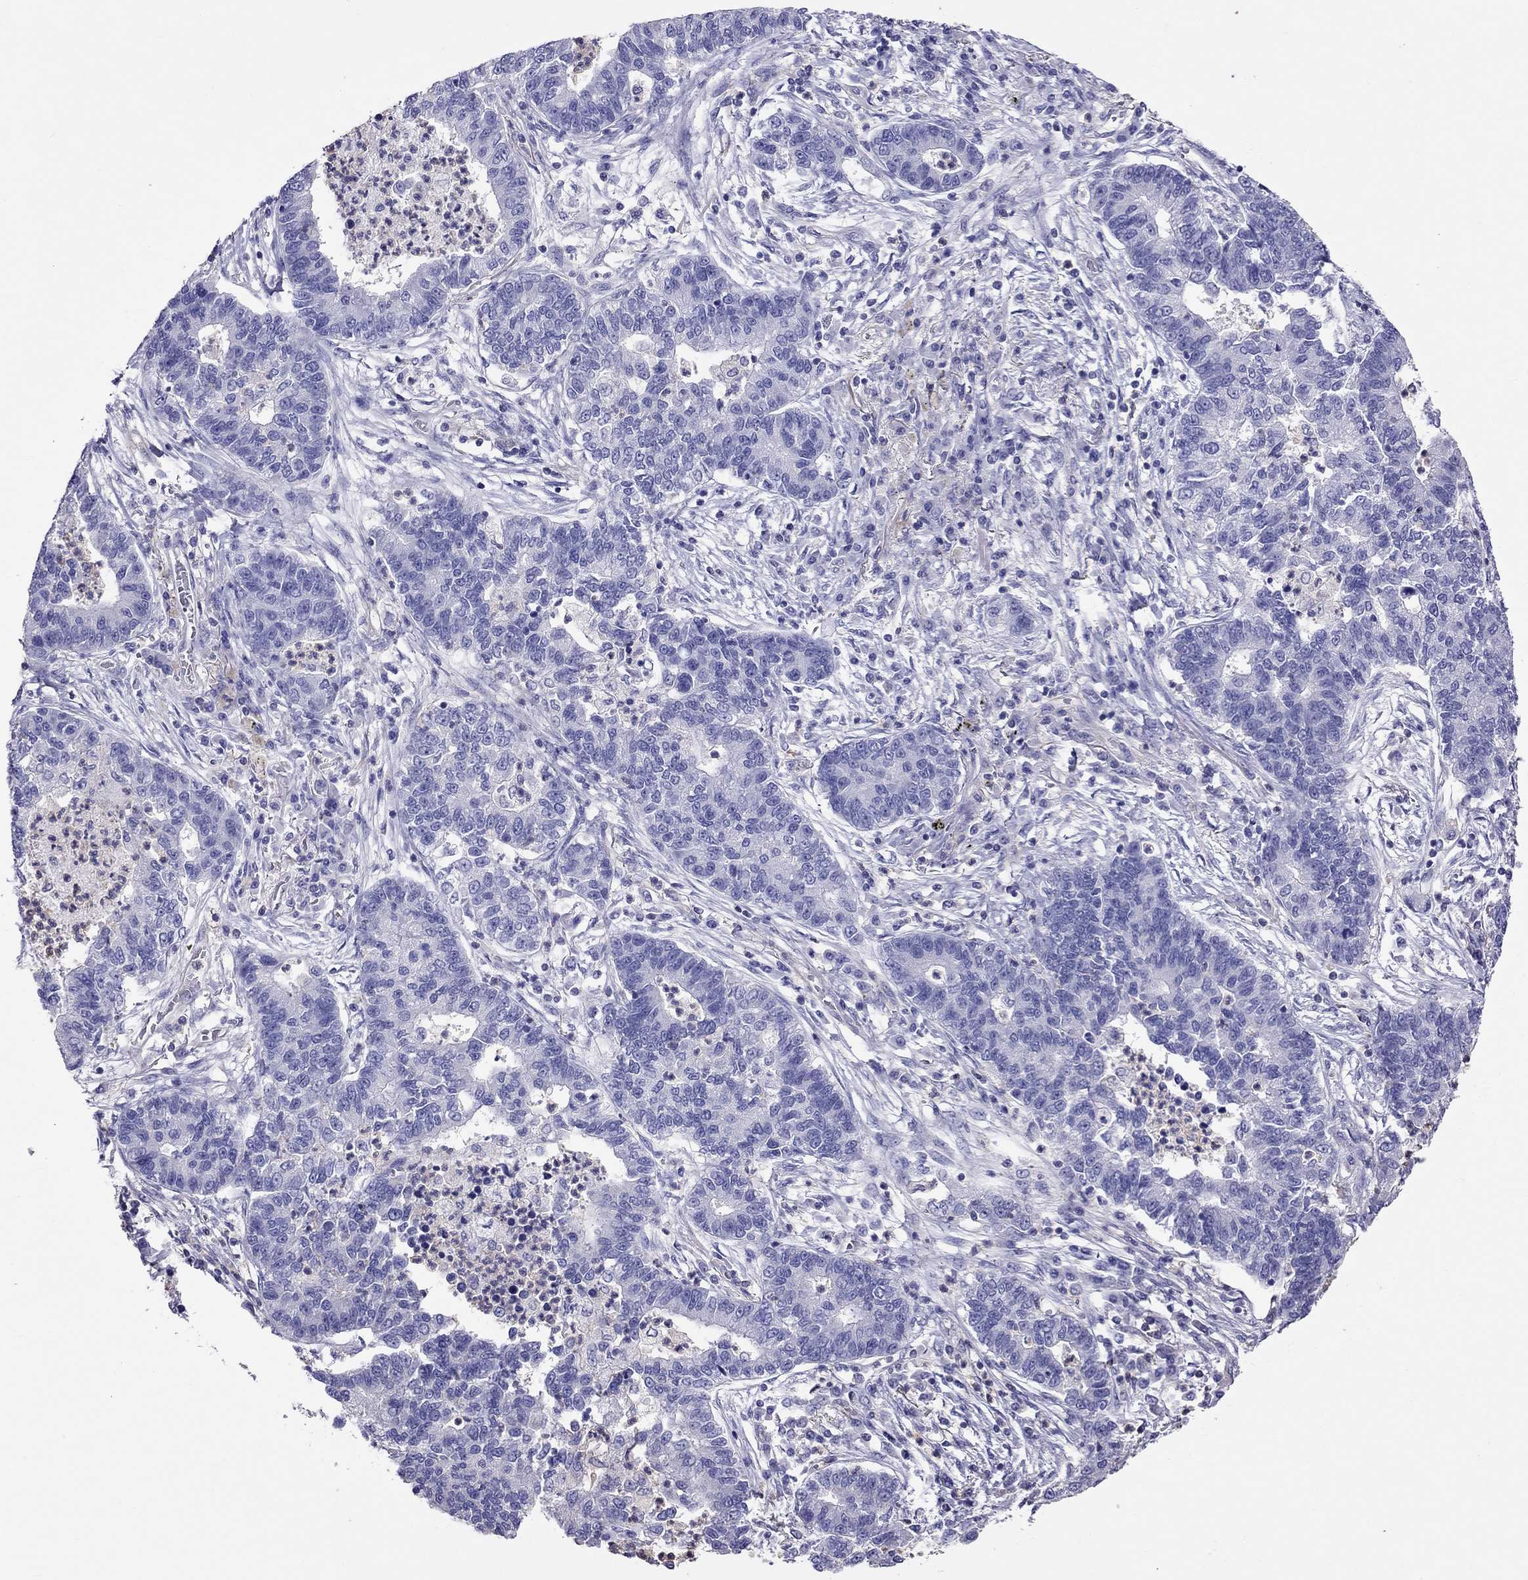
{"staining": {"intensity": "negative", "quantity": "none", "location": "none"}, "tissue": "lung cancer", "cell_type": "Tumor cells", "image_type": "cancer", "snomed": [{"axis": "morphology", "description": "Adenocarcinoma, NOS"}, {"axis": "topography", "description": "Lung"}], "caption": "This is a micrograph of IHC staining of lung cancer, which shows no positivity in tumor cells.", "gene": "TEX22", "patient": {"sex": "female", "age": 57}}